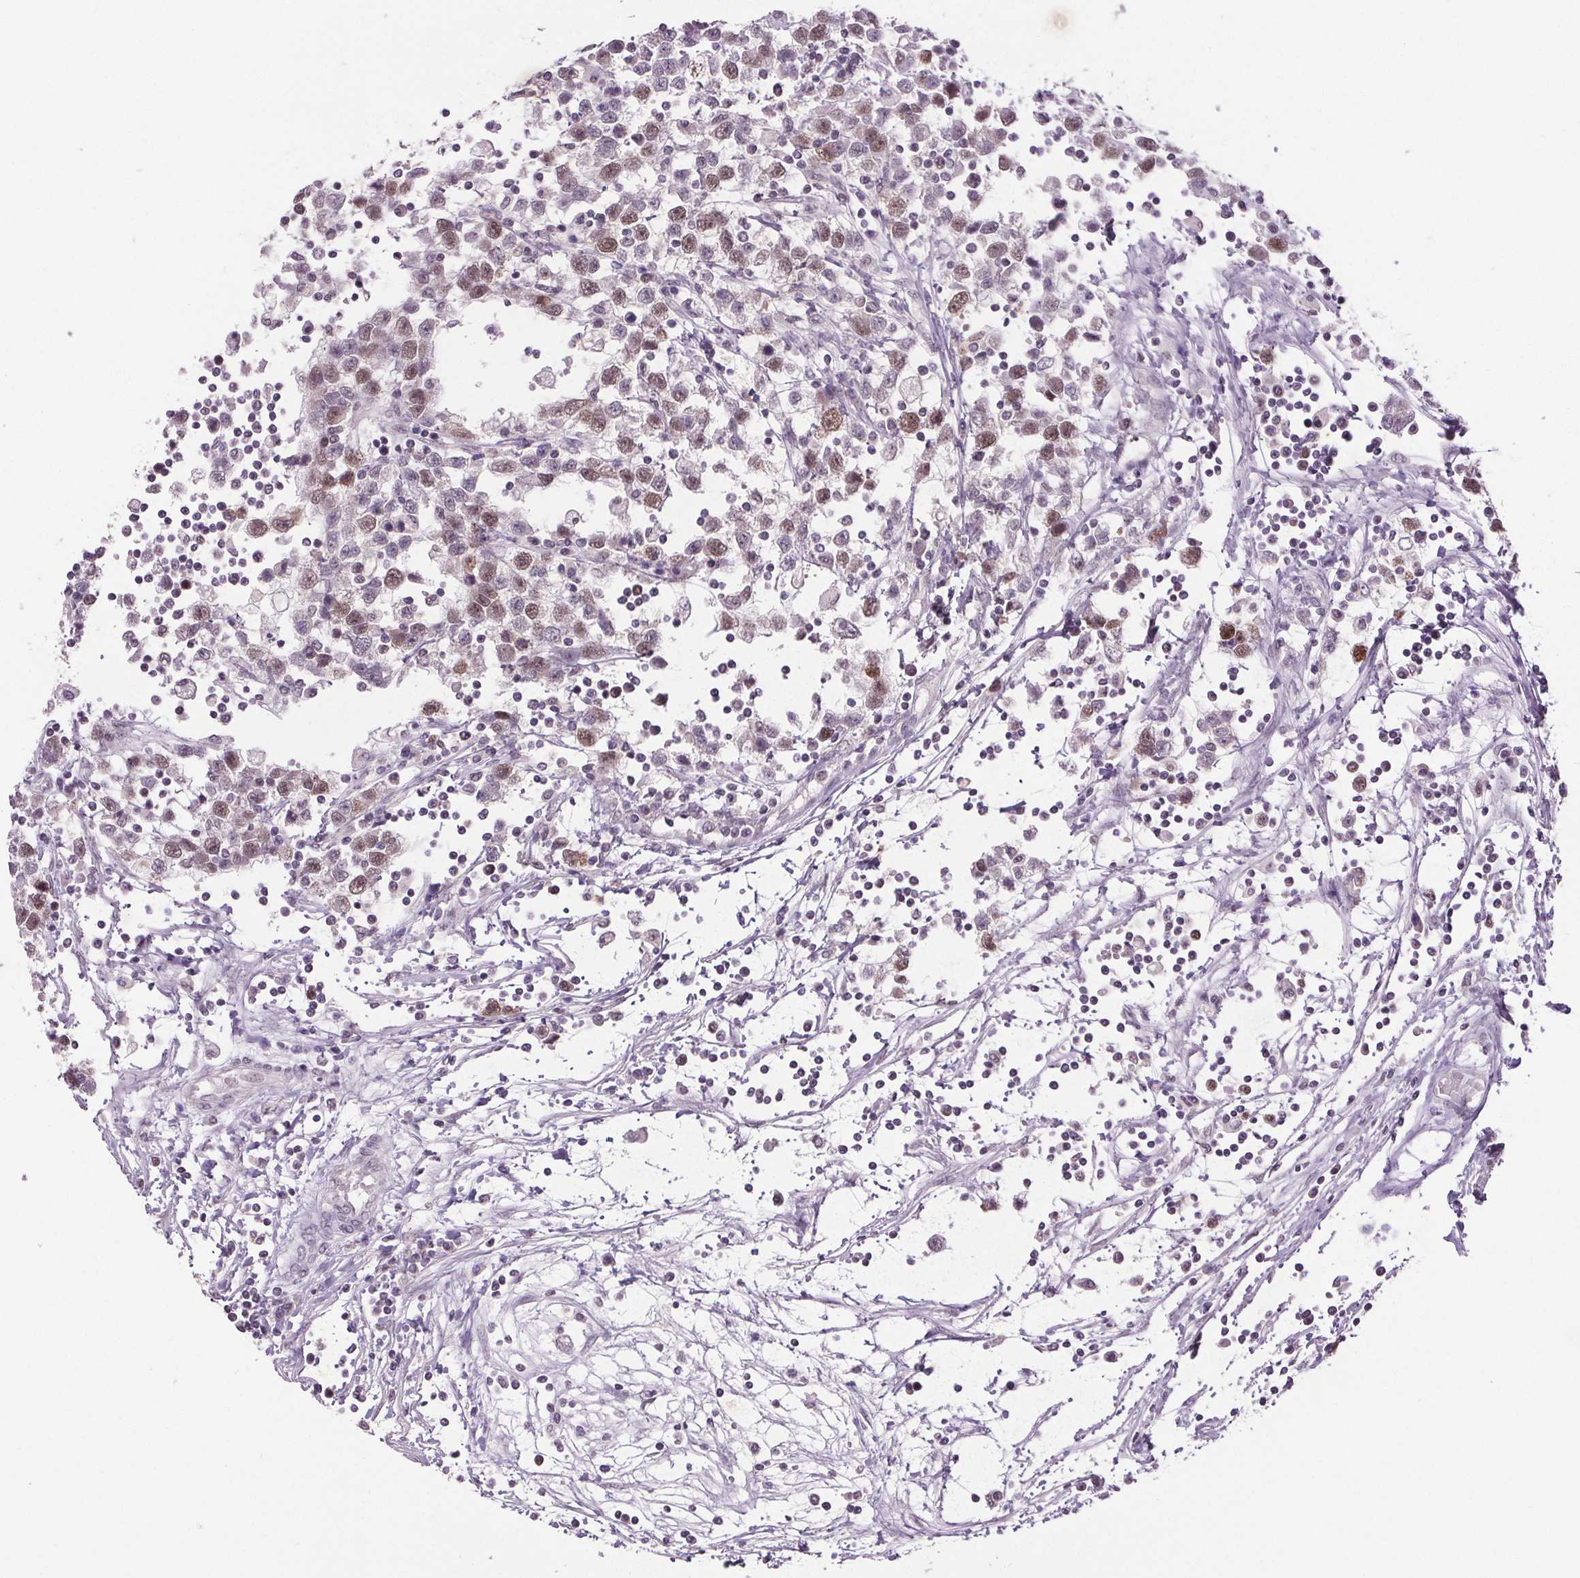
{"staining": {"intensity": "weak", "quantity": "25%-75%", "location": "nuclear"}, "tissue": "testis cancer", "cell_type": "Tumor cells", "image_type": "cancer", "snomed": [{"axis": "morphology", "description": "Seminoma, NOS"}, {"axis": "topography", "description": "Testis"}], "caption": "About 25%-75% of tumor cells in testis cancer (seminoma) reveal weak nuclear protein staining as visualized by brown immunohistochemical staining.", "gene": "CENPF", "patient": {"sex": "male", "age": 34}}